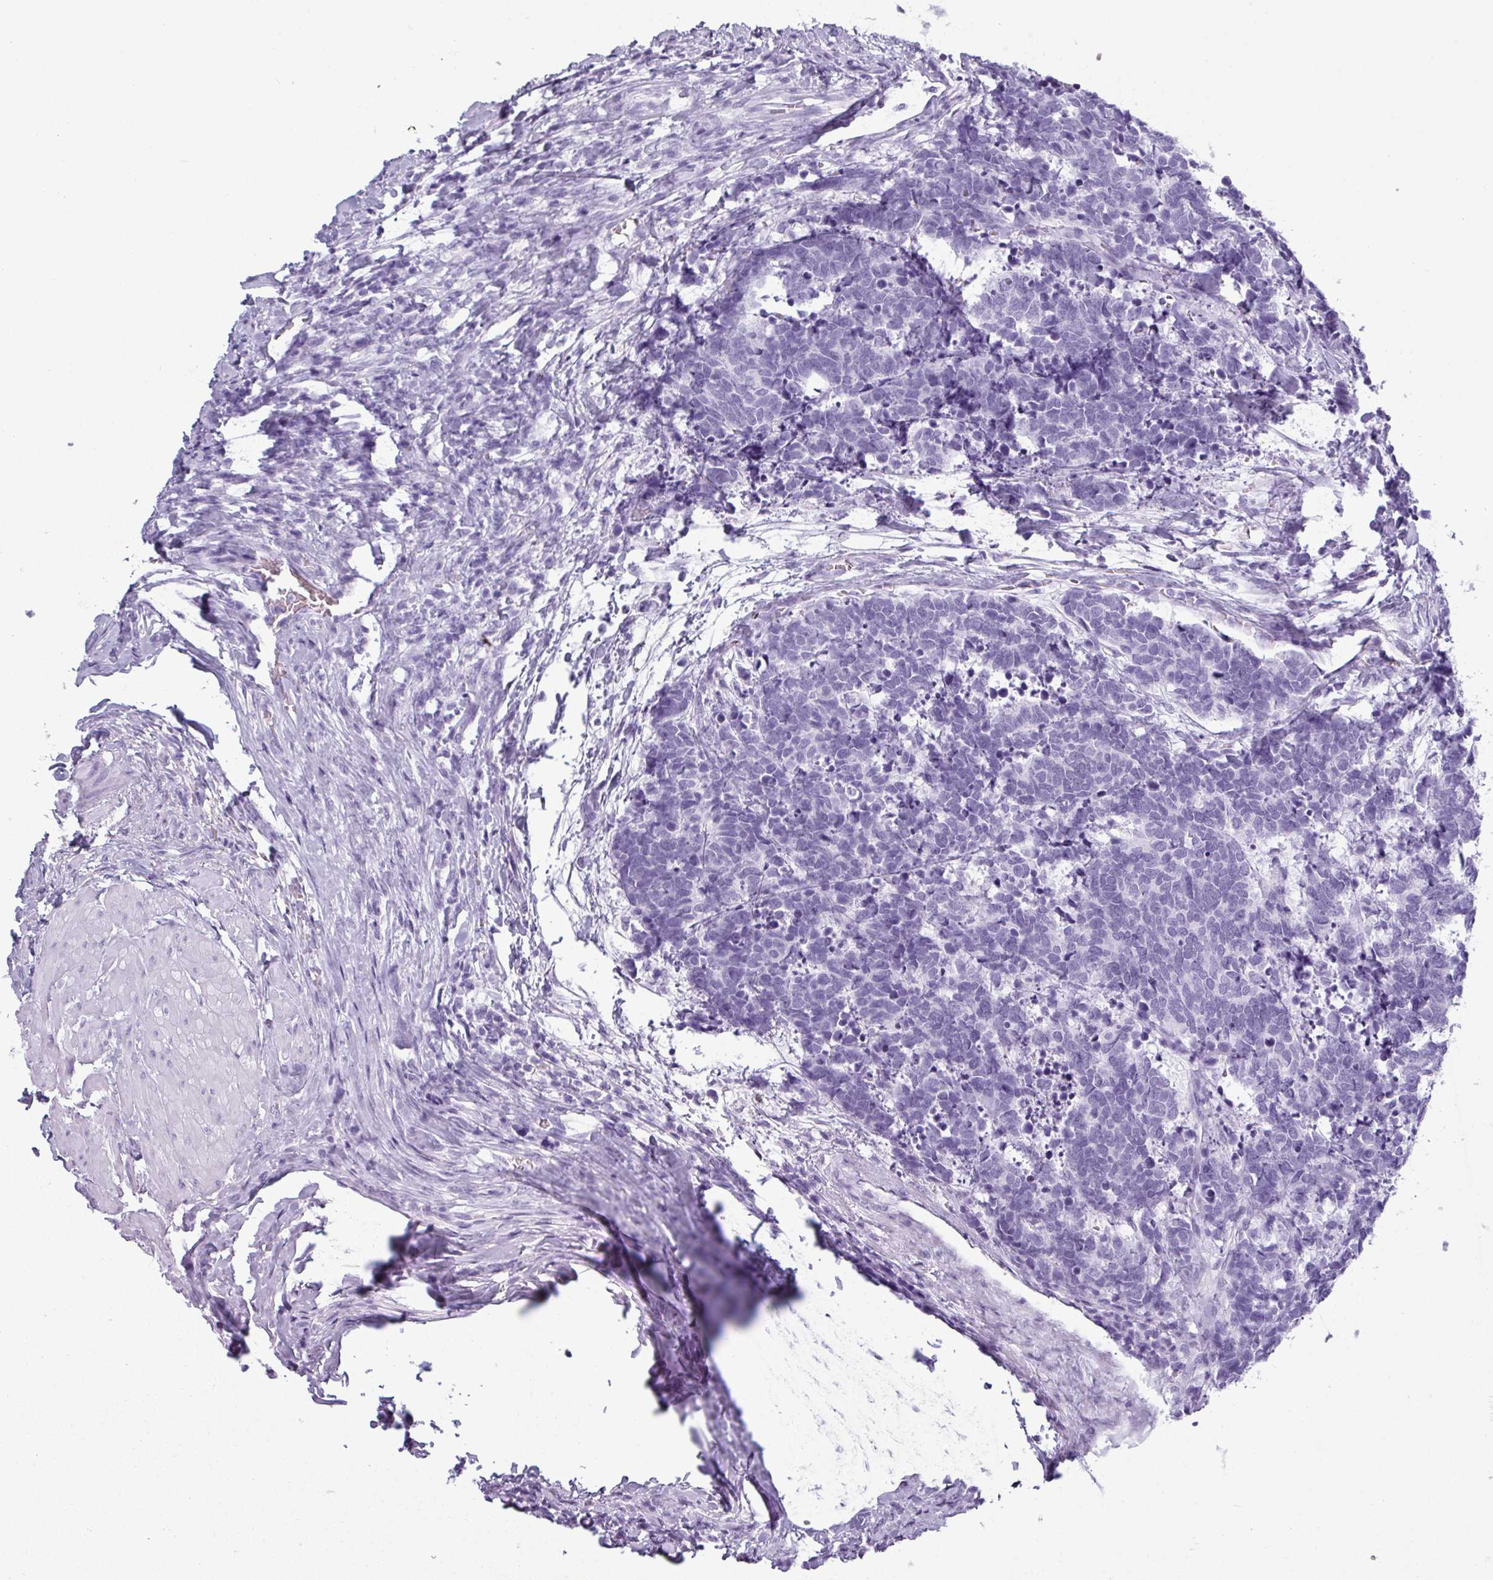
{"staining": {"intensity": "negative", "quantity": "none", "location": "none"}, "tissue": "carcinoid", "cell_type": "Tumor cells", "image_type": "cancer", "snomed": [{"axis": "morphology", "description": "Carcinoma, NOS"}, {"axis": "morphology", "description": "Carcinoid, malignant, NOS"}, {"axis": "topography", "description": "Urinary bladder"}], "caption": "Immunohistochemical staining of carcinoid exhibits no significant expression in tumor cells. (DAB immunohistochemistry, high magnification).", "gene": "CRYBB2", "patient": {"sex": "male", "age": 57}}